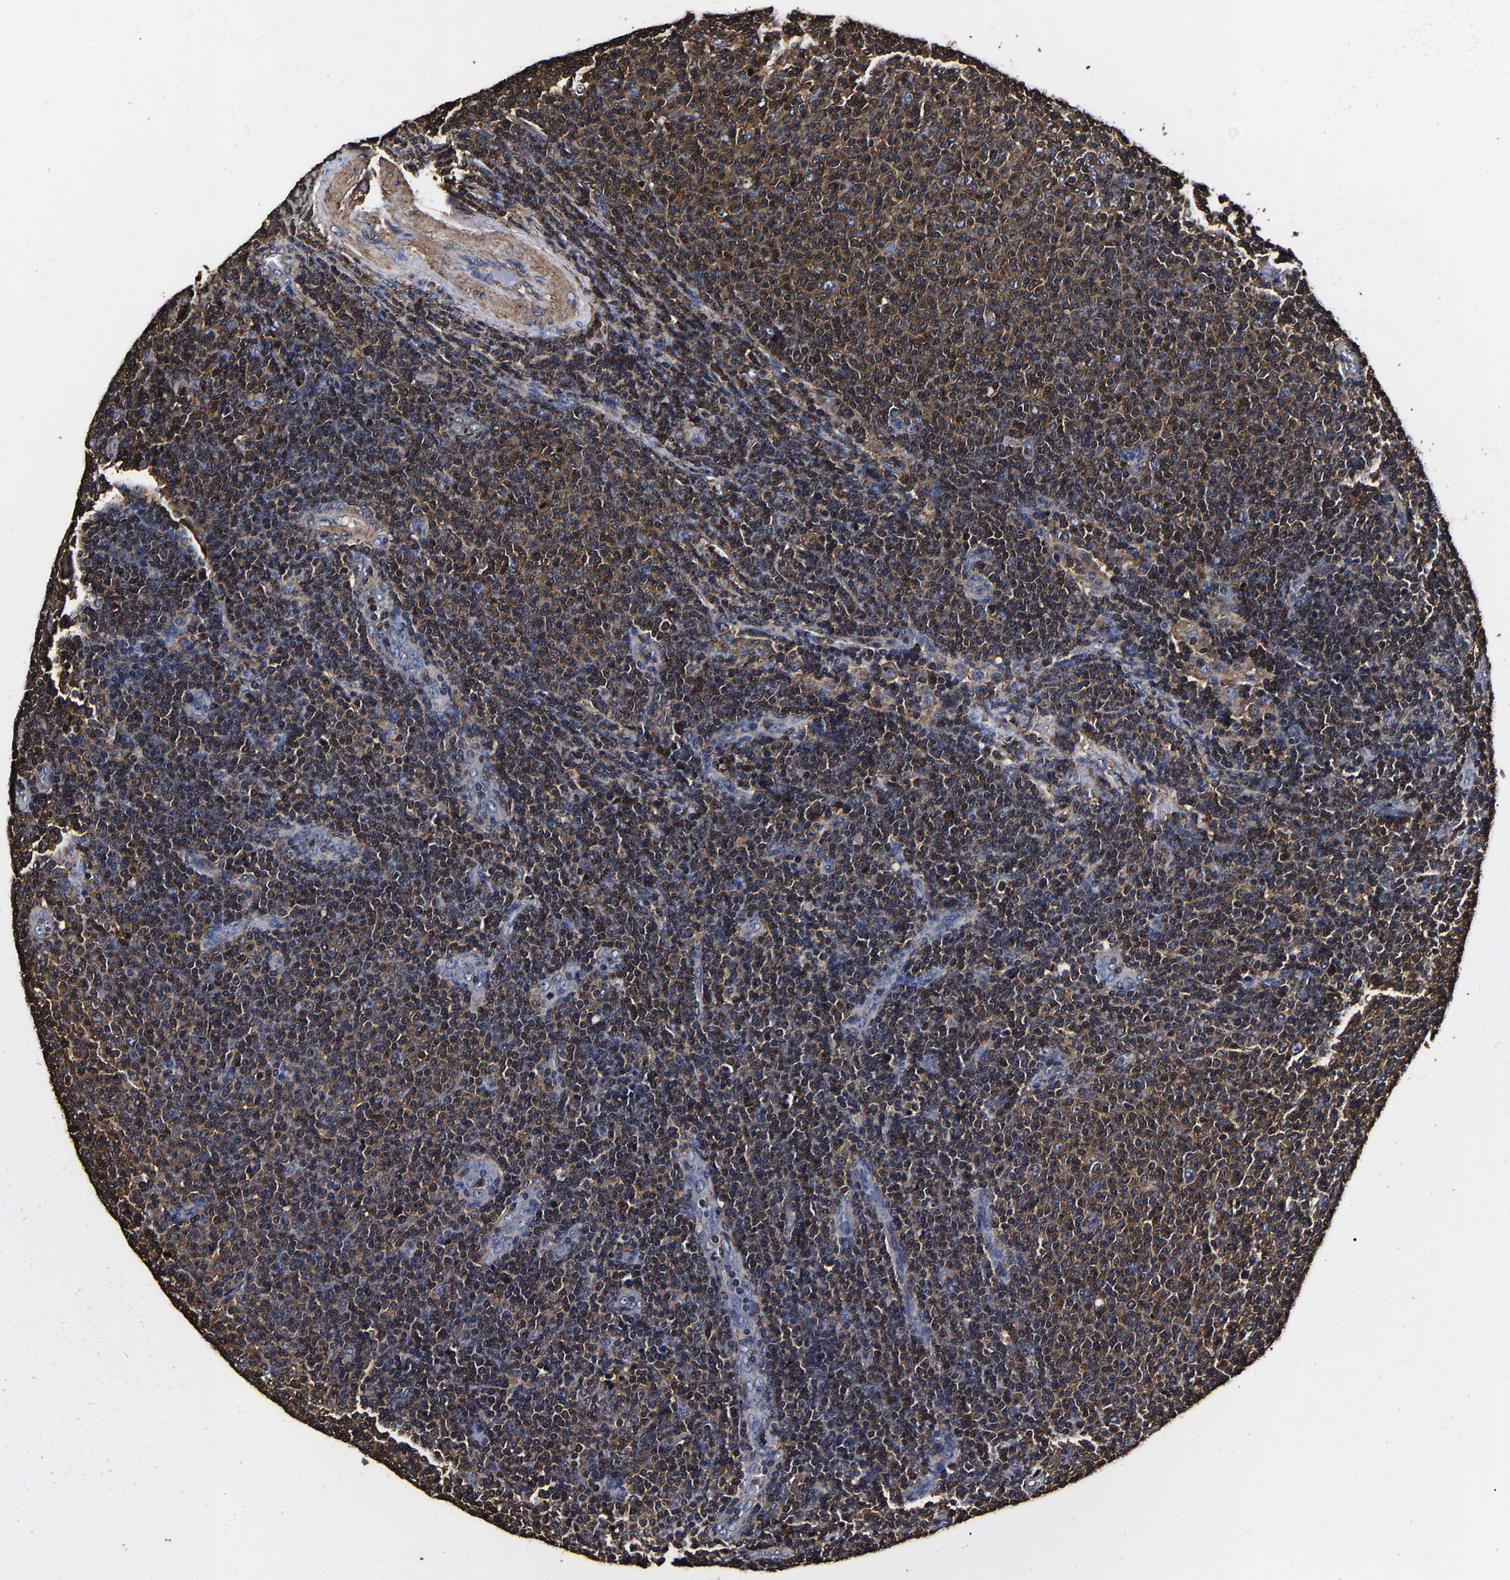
{"staining": {"intensity": "strong", "quantity": "25%-75%", "location": "cytoplasmic/membranous"}, "tissue": "lymphoma", "cell_type": "Tumor cells", "image_type": "cancer", "snomed": [{"axis": "morphology", "description": "Malignant lymphoma, non-Hodgkin's type, Low grade"}, {"axis": "topography", "description": "Lymph node"}], "caption": "Malignant lymphoma, non-Hodgkin's type (low-grade) stained for a protein demonstrates strong cytoplasmic/membranous positivity in tumor cells.", "gene": "SSH3", "patient": {"sex": "male", "age": 66}}